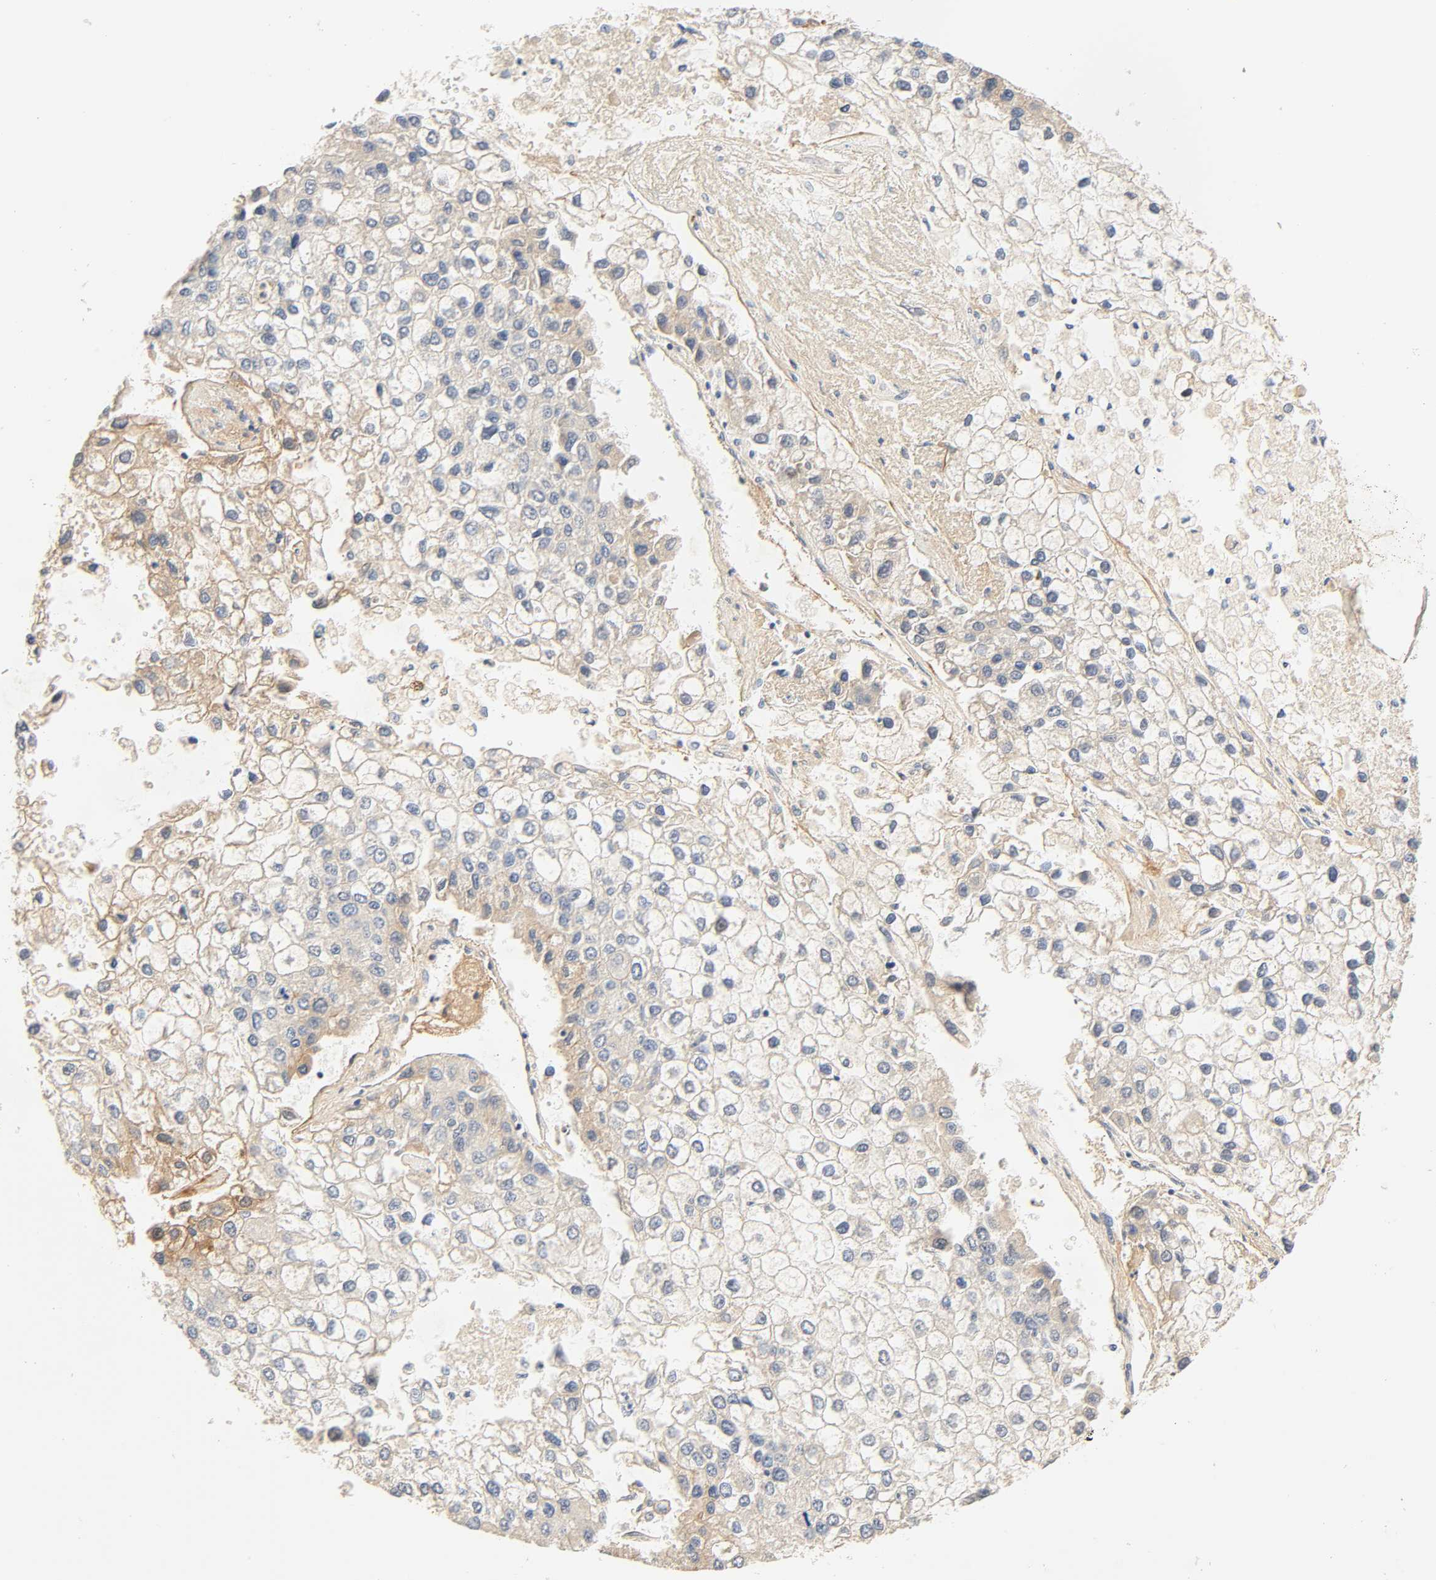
{"staining": {"intensity": "negative", "quantity": "none", "location": "none"}, "tissue": "liver cancer", "cell_type": "Tumor cells", "image_type": "cancer", "snomed": [{"axis": "morphology", "description": "Carcinoma, Hepatocellular, NOS"}, {"axis": "topography", "description": "Liver"}], "caption": "A high-resolution histopathology image shows IHC staining of liver hepatocellular carcinoma, which shows no significant expression in tumor cells.", "gene": "CACNA1G", "patient": {"sex": "female", "age": 66}}